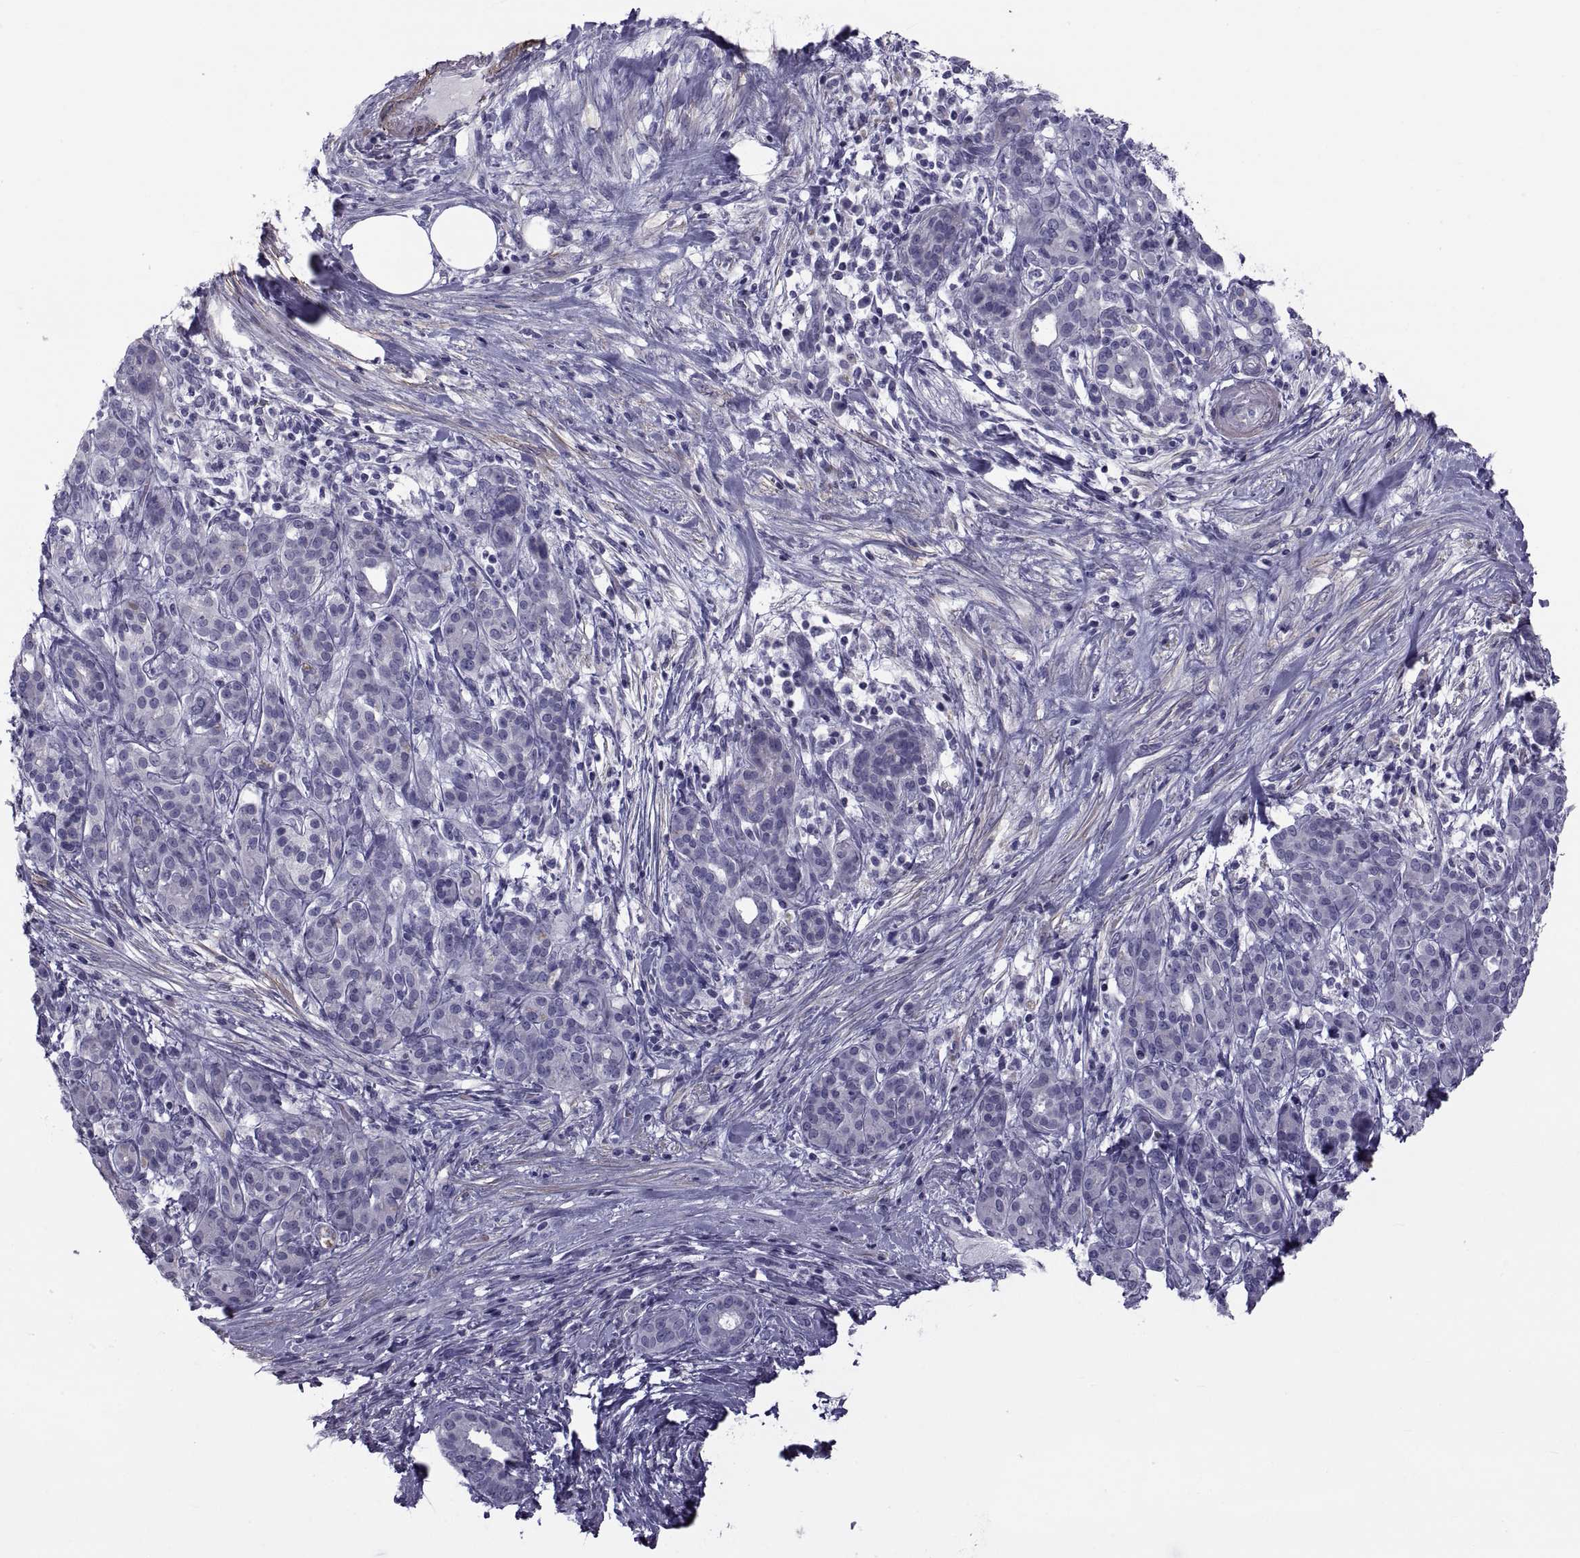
{"staining": {"intensity": "negative", "quantity": "none", "location": "none"}, "tissue": "pancreatic cancer", "cell_type": "Tumor cells", "image_type": "cancer", "snomed": [{"axis": "morphology", "description": "Adenocarcinoma, NOS"}, {"axis": "topography", "description": "Pancreas"}], "caption": "High power microscopy histopathology image of an IHC photomicrograph of pancreatic cancer (adenocarcinoma), revealing no significant expression in tumor cells. (Stains: DAB (3,3'-diaminobenzidine) immunohistochemistry with hematoxylin counter stain, Microscopy: brightfield microscopy at high magnification).", "gene": "MAGEB1", "patient": {"sex": "male", "age": 44}}